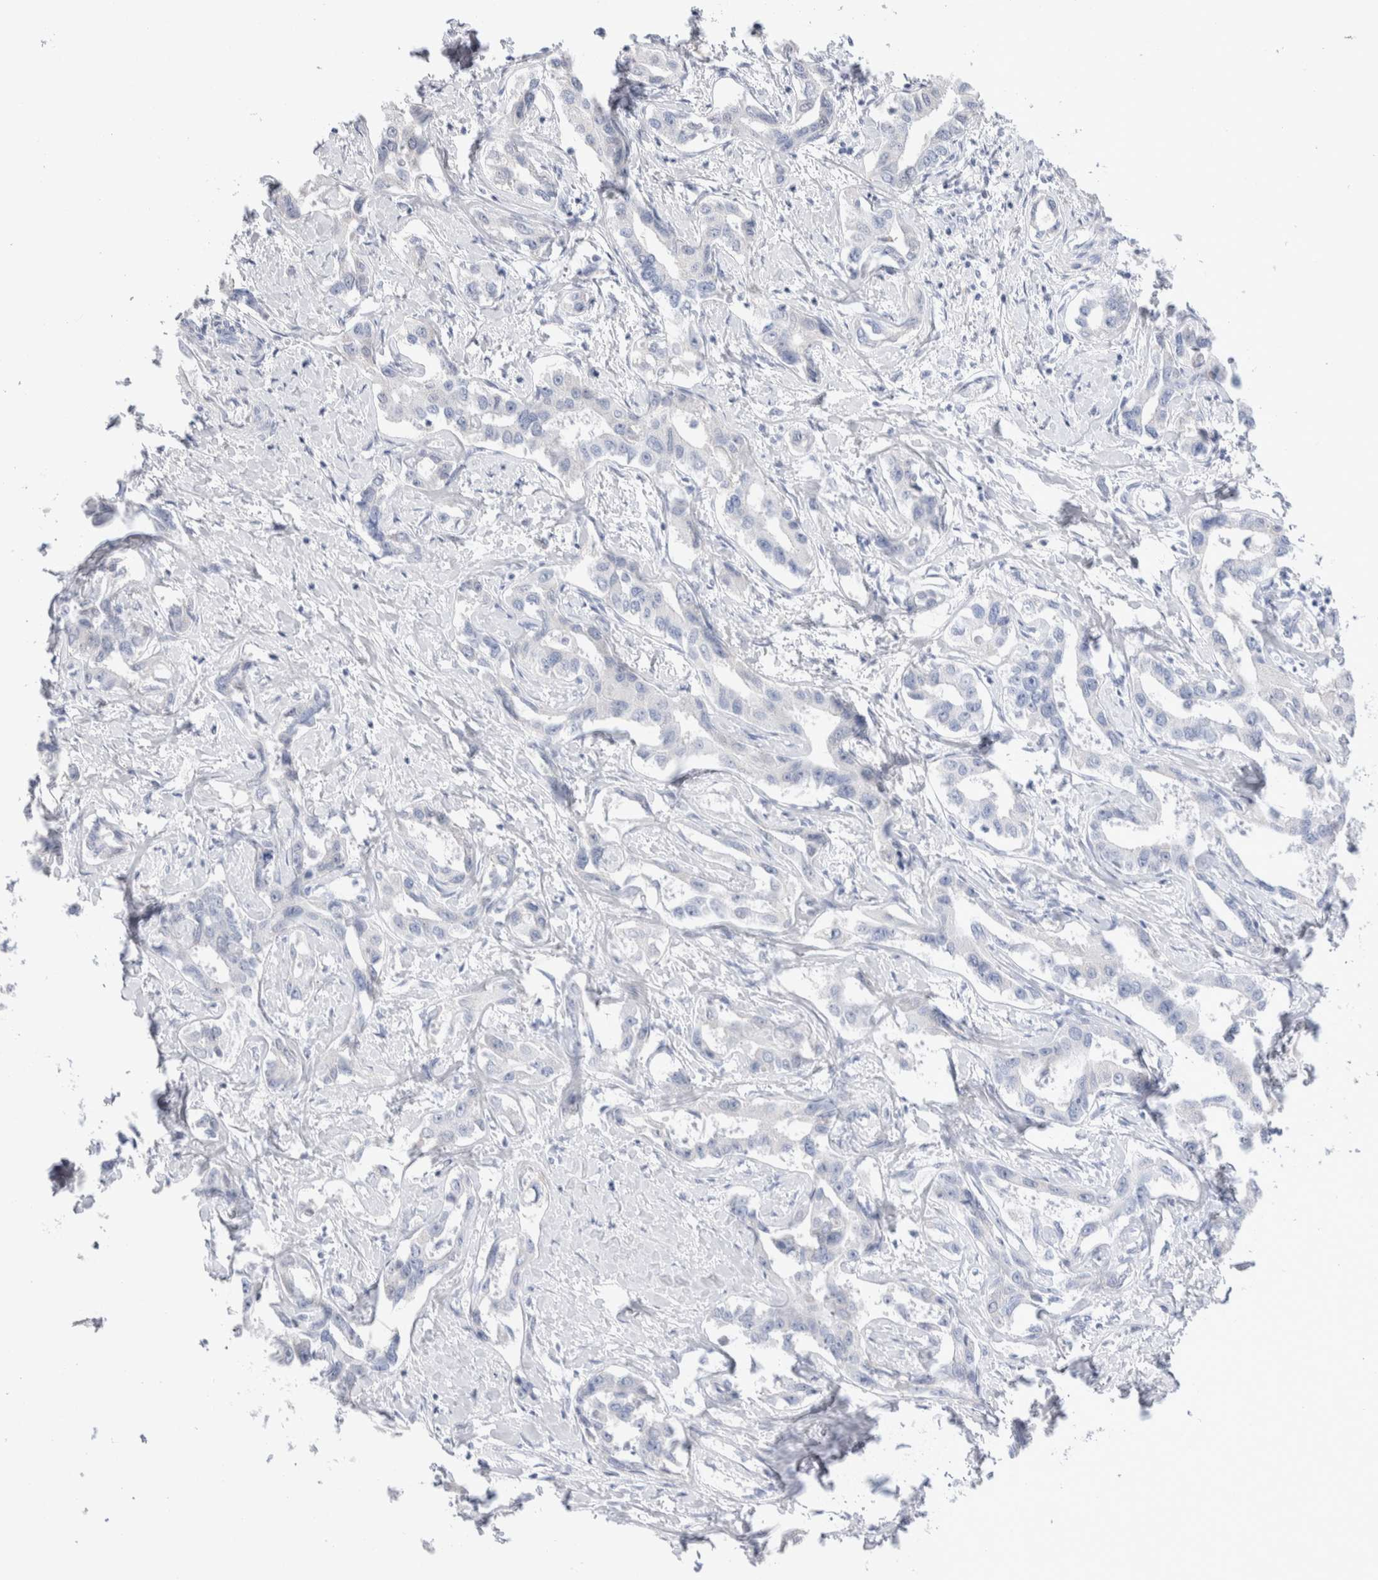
{"staining": {"intensity": "negative", "quantity": "none", "location": "none"}, "tissue": "liver cancer", "cell_type": "Tumor cells", "image_type": "cancer", "snomed": [{"axis": "morphology", "description": "Cholangiocarcinoma"}, {"axis": "topography", "description": "Liver"}], "caption": "Protein analysis of cholangiocarcinoma (liver) shows no significant positivity in tumor cells.", "gene": "GDA", "patient": {"sex": "male", "age": 59}}